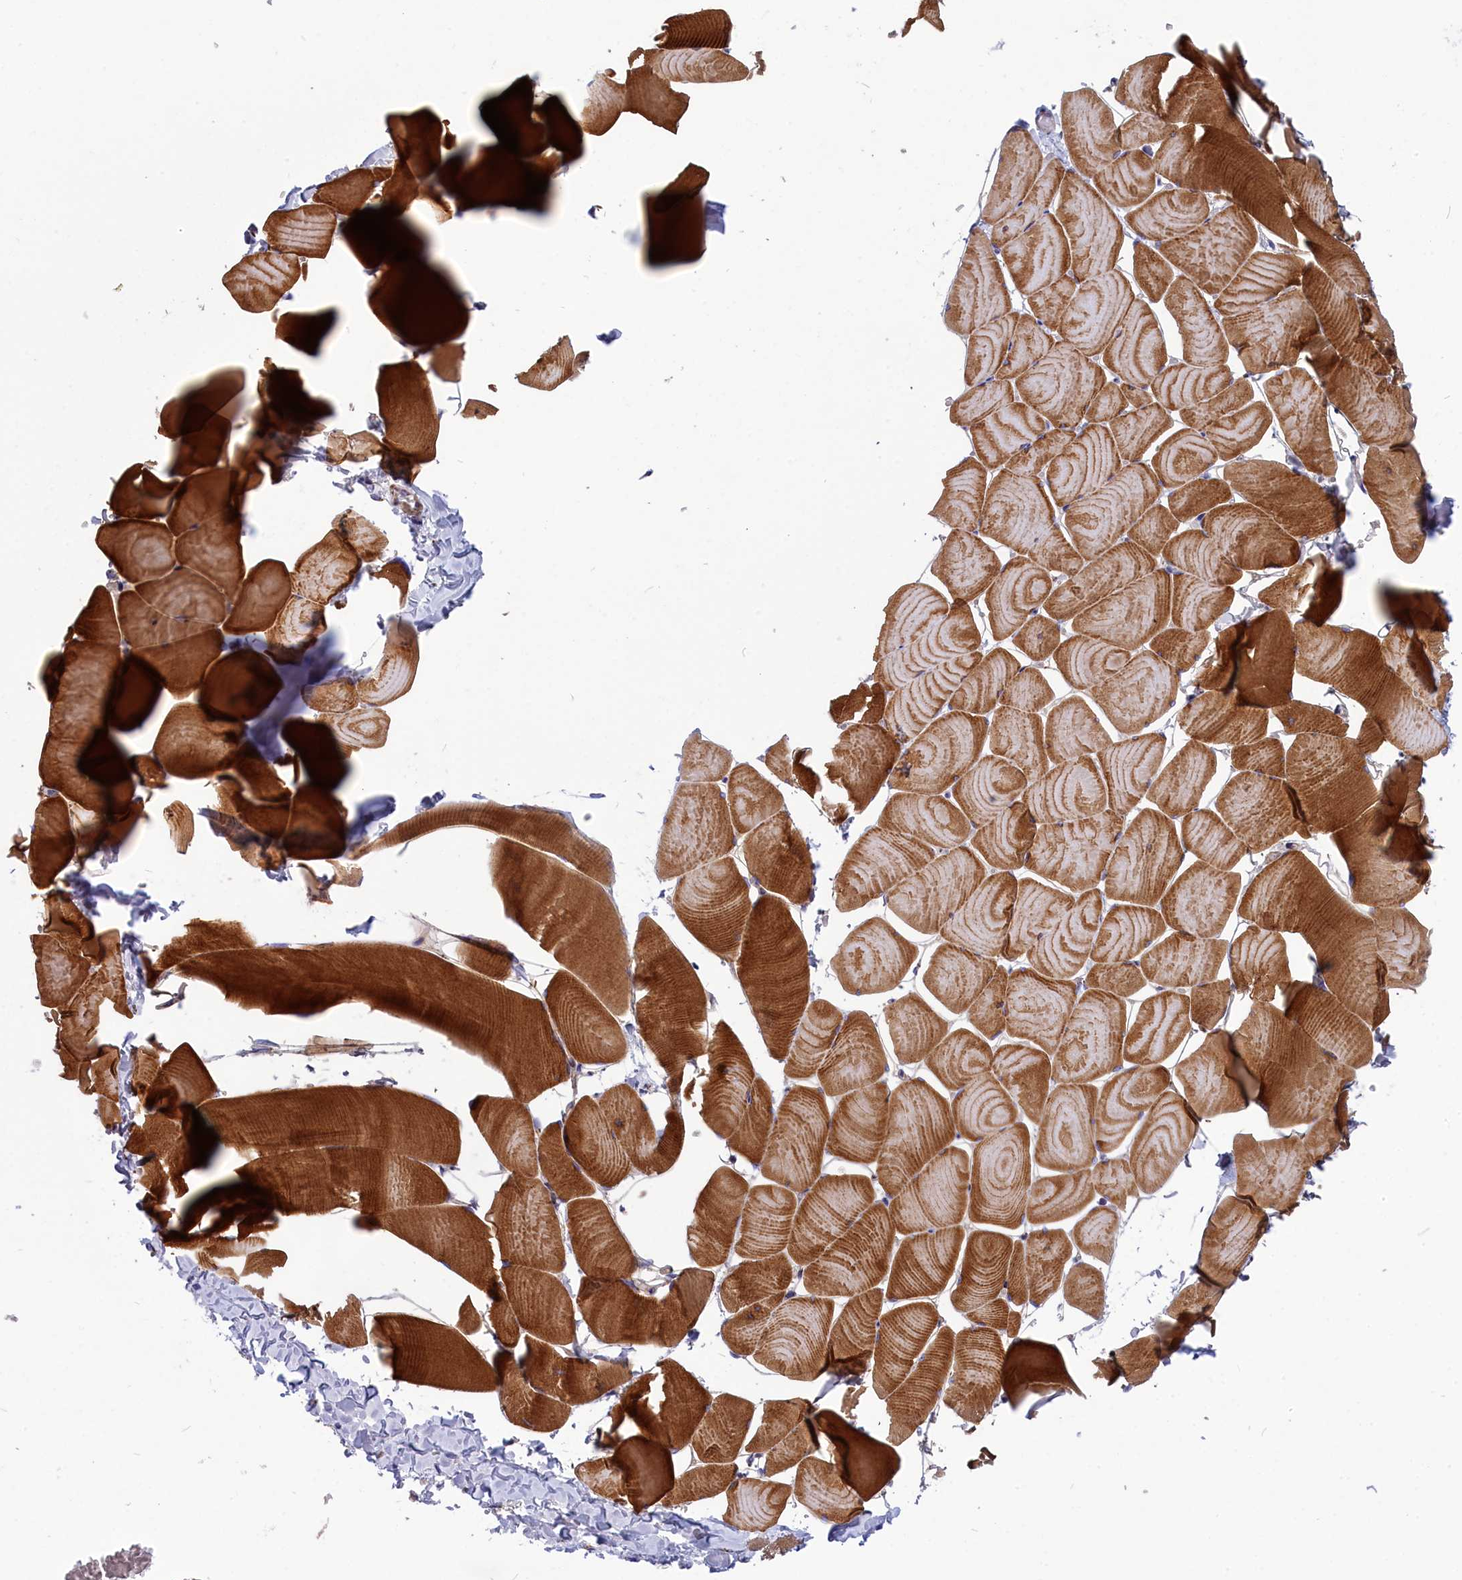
{"staining": {"intensity": "moderate", "quantity": "25%-75%", "location": "cytoplasmic/membranous"}, "tissue": "skeletal muscle", "cell_type": "Myocytes", "image_type": "normal", "snomed": [{"axis": "morphology", "description": "Normal tissue, NOS"}, {"axis": "topography", "description": "Skeletal muscle"}], "caption": "Protein positivity by immunohistochemistry (IHC) demonstrates moderate cytoplasmic/membranous staining in approximately 25%-75% of myocytes in normal skeletal muscle. (Stains: DAB (3,3'-diaminobenzidine) in brown, nuclei in blue, Microscopy: brightfield microscopy at high magnification).", "gene": "TUBGCP4", "patient": {"sex": "male", "age": 25}}